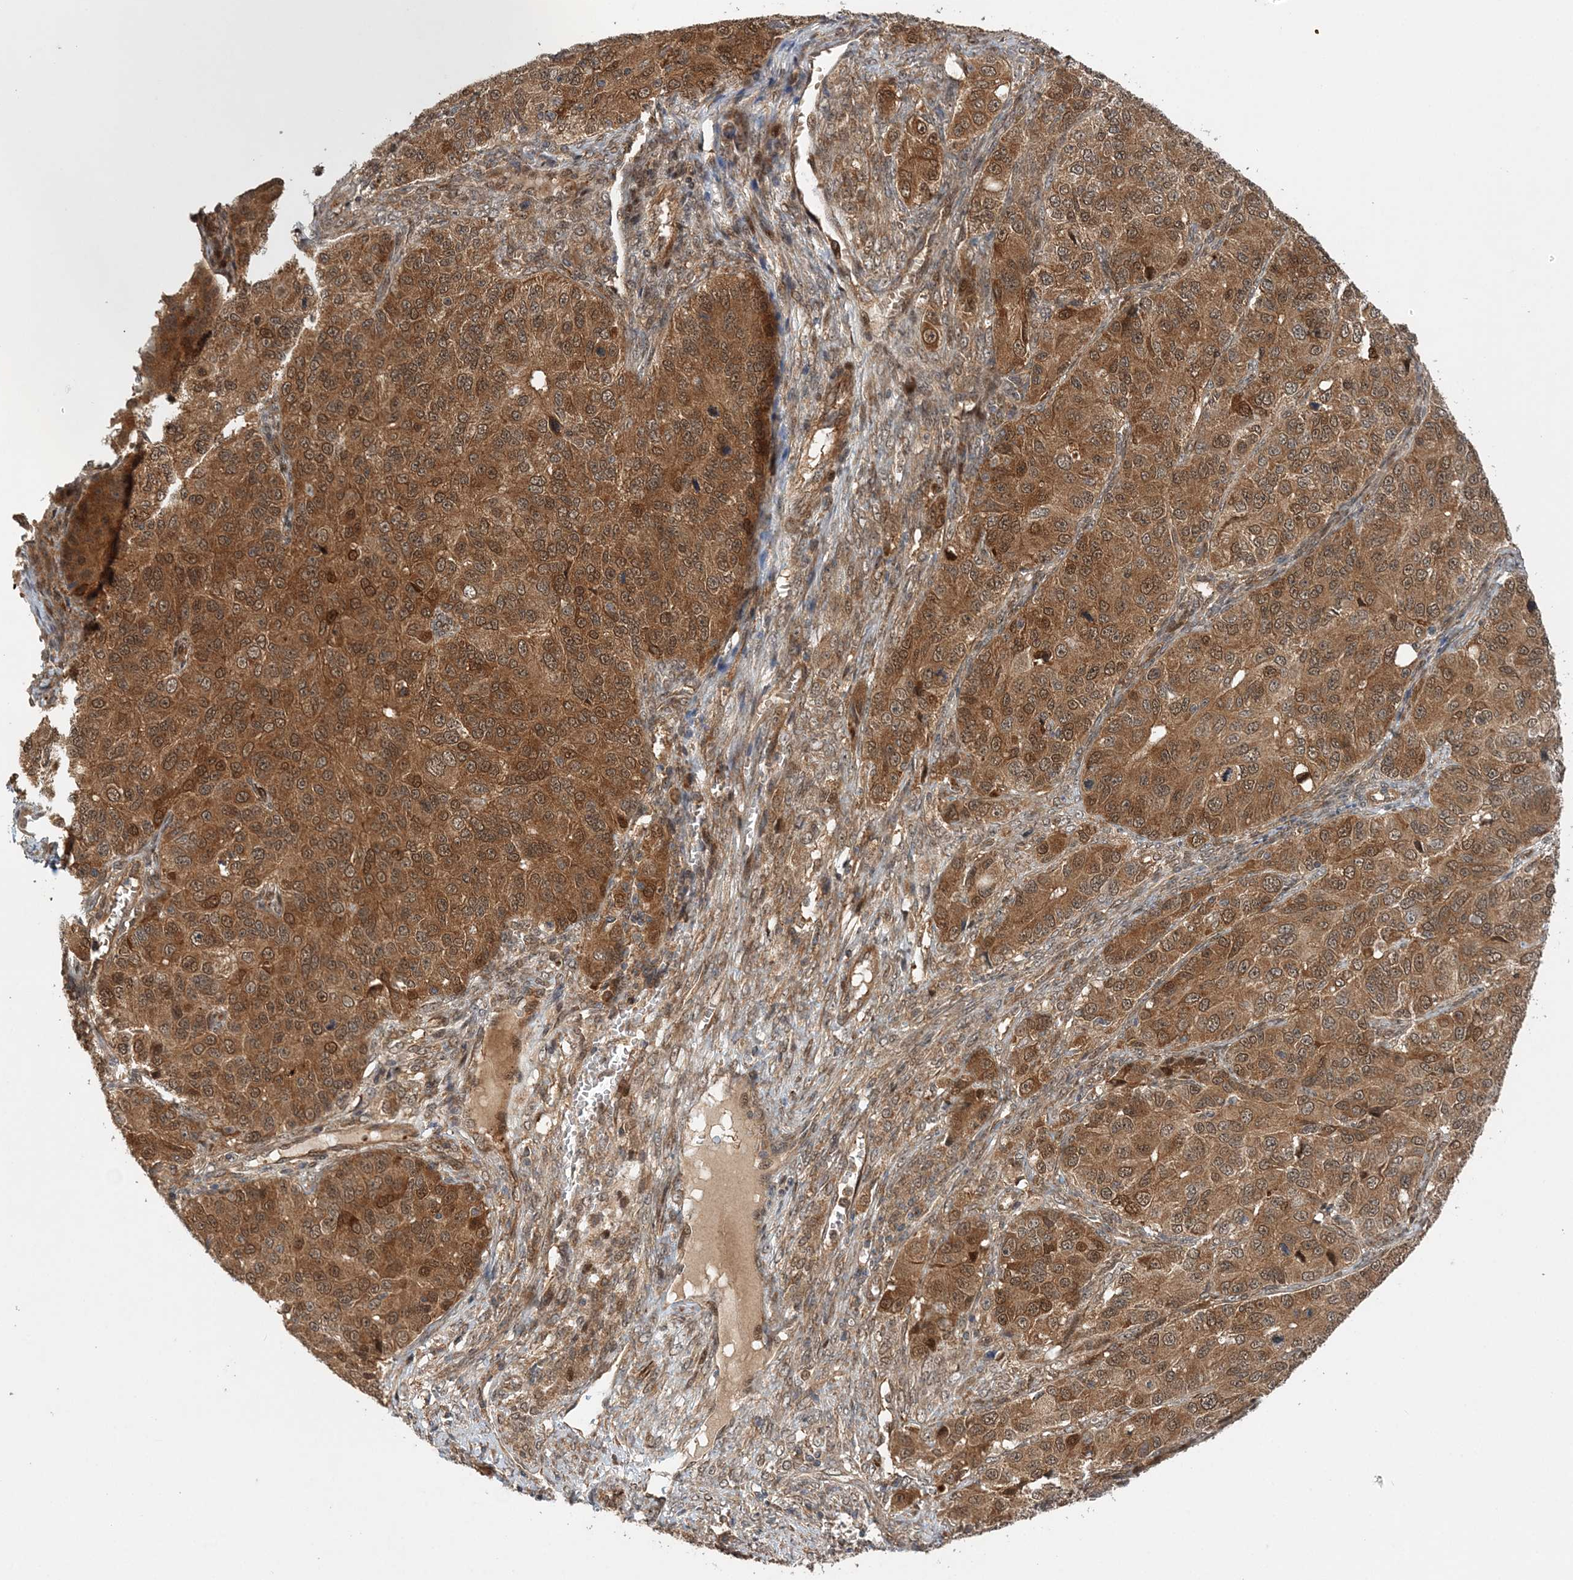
{"staining": {"intensity": "moderate", "quantity": ">75%", "location": "cytoplasmic/membranous,nuclear"}, "tissue": "ovarian cancer", "cell_type": "Tumor cells", "image_type": "cancer", "snomed": [{"axis": "morphology", "description": "Carcinoma, endometroid"}, {"axis": "topography", "description": "Ovary"}], "caption": "Immunohistochemistry (IHC) of human ovarian endometroid carcinoma displays medium levels of moderate cytoplasmic/membranous and nuclear staining in approximately >75% of tumor cells.", "gene": "UBTD2", "patient": {"sex": "female", "age": 51}}